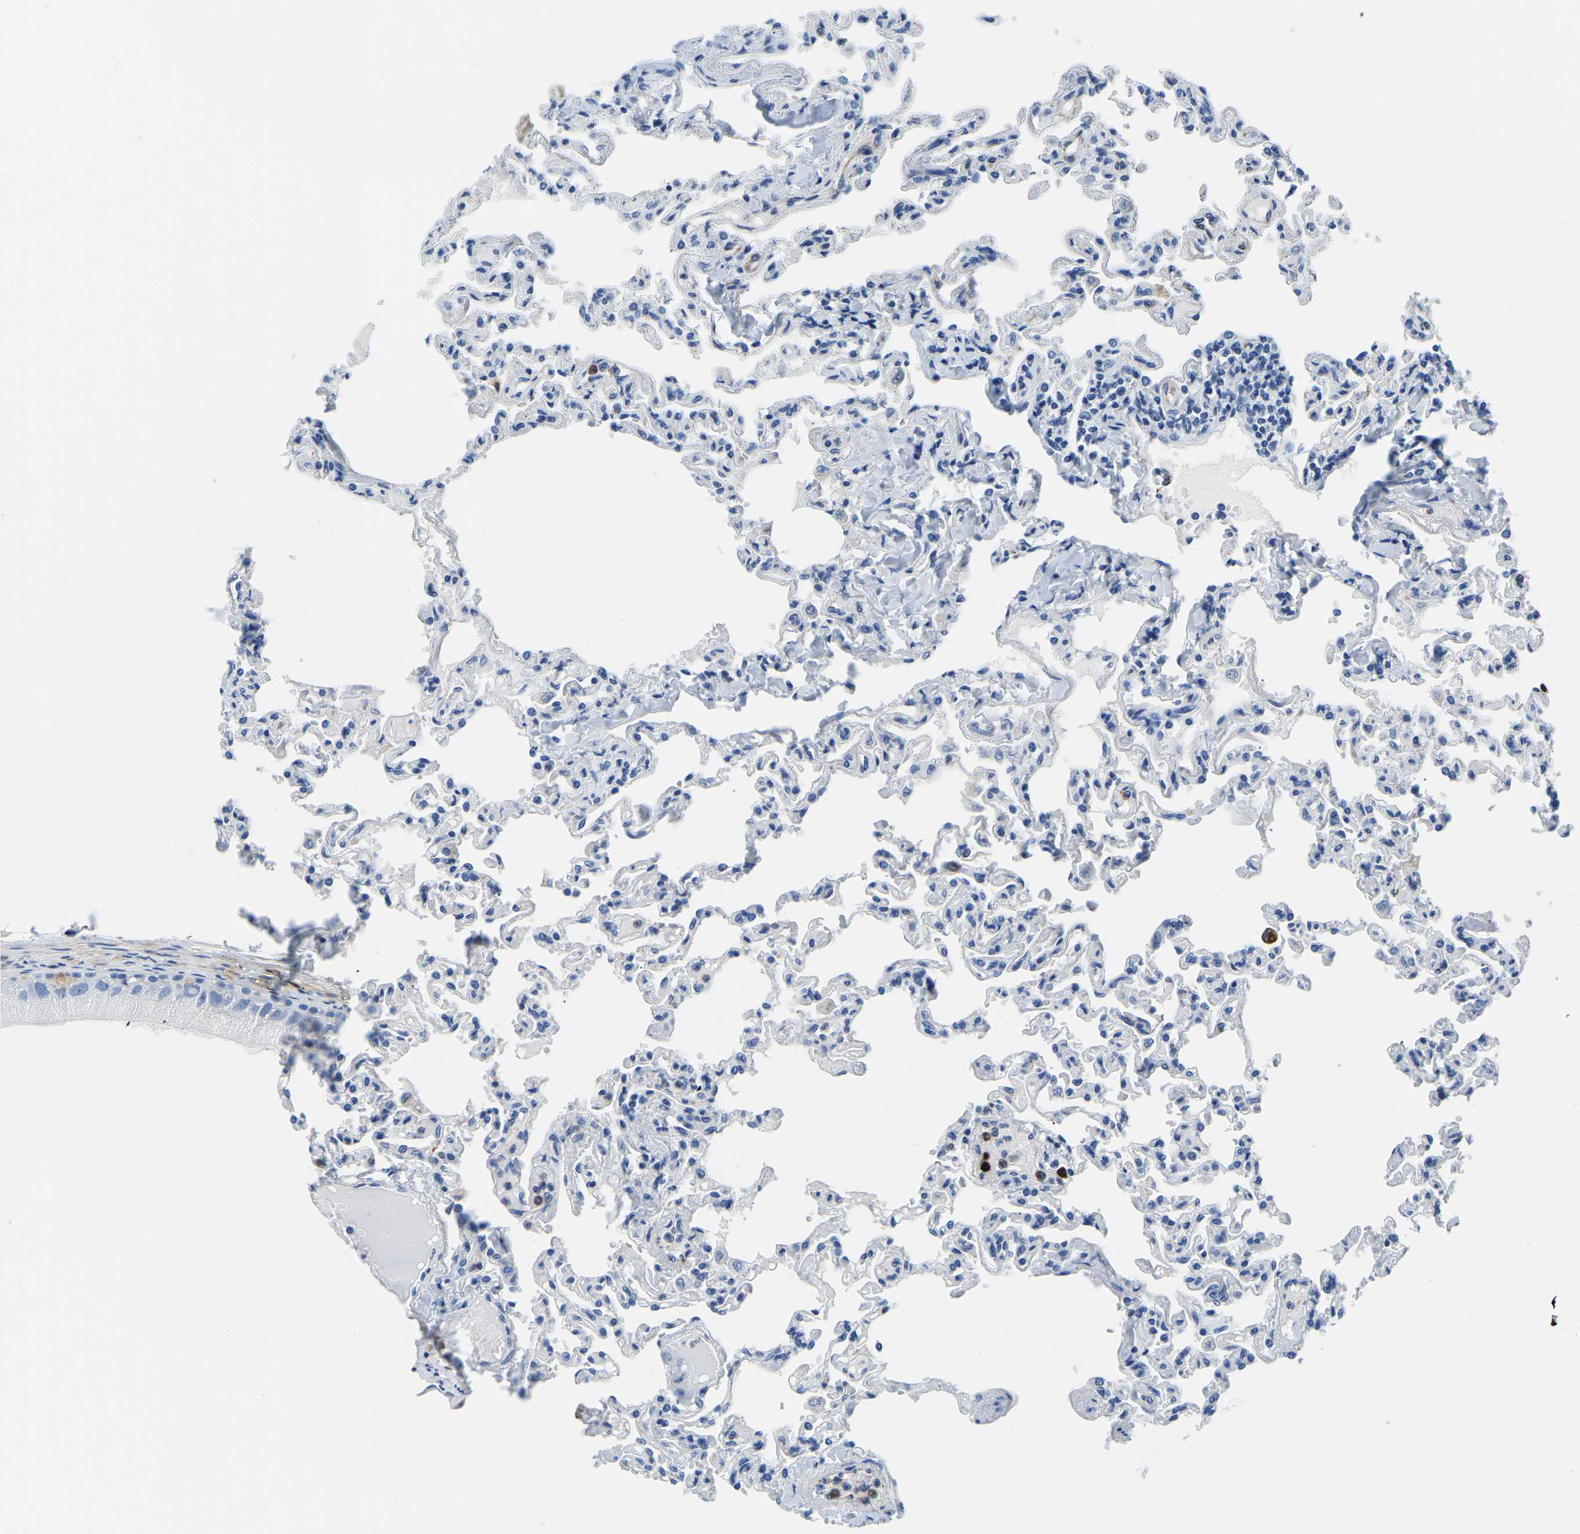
{"staining": {"intensity": "negative", "quantity": "none", "location": "none"}, "tissue": "lung", "cell_type": "Alveolar cells", "image_type": "normal", "snomed": [{"axis": "morphology", "description": "Normal tissue, NOS"}, {"axis": "topography", "description": "Lung"}], "caption": "A micrograph of human lung is negative for staining in alveolar cells. (Stains: DAB (3,3'-diaminobenzidine) IHC with hematoxylin counter stain, Microscopy: brightfield microscopy at high magnification).", "gene": "MS4A3", "patient": {"sex": "male", "age": 21}}